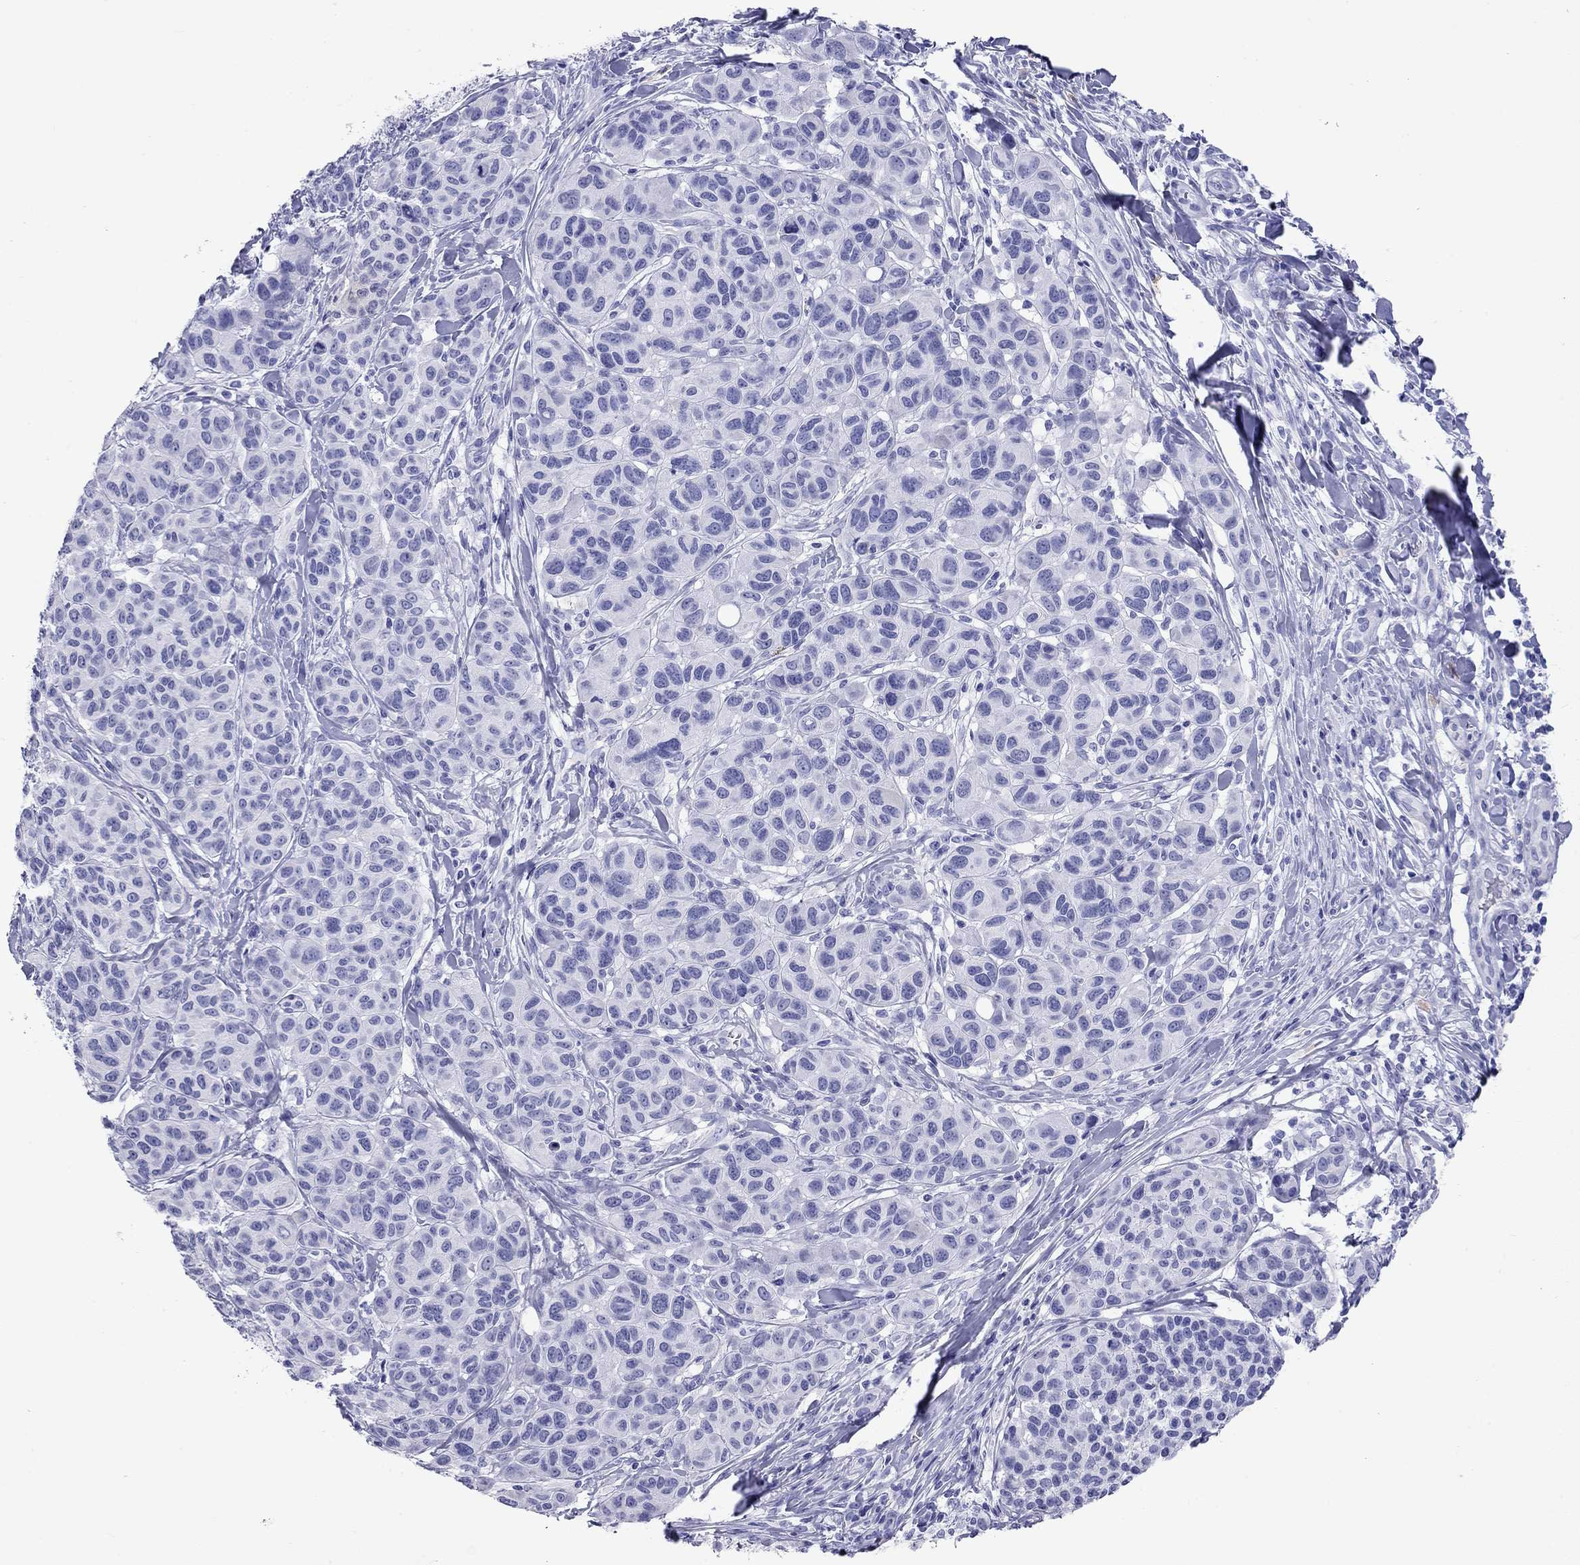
{"staining": {"intensity": "negative", "quantity": "none", "location": "none"}, "tissue": "melanoma", "cell_type": "Tumor cells", "image_type": "cancer", "snomed": [{"axis": "morphology", "description": "Malignant melanoma, NOS"}, {"axis": "topography", "description": "Skin"}], "caption": "High power microscopy histopathology image of an immunohistochemistry (IHC) photomicrograph of malignant melanoma, revealing no significant expression in tumor cells.", "gene": "DPY19L2", "patient": {"sex": "male", "age": 79}}